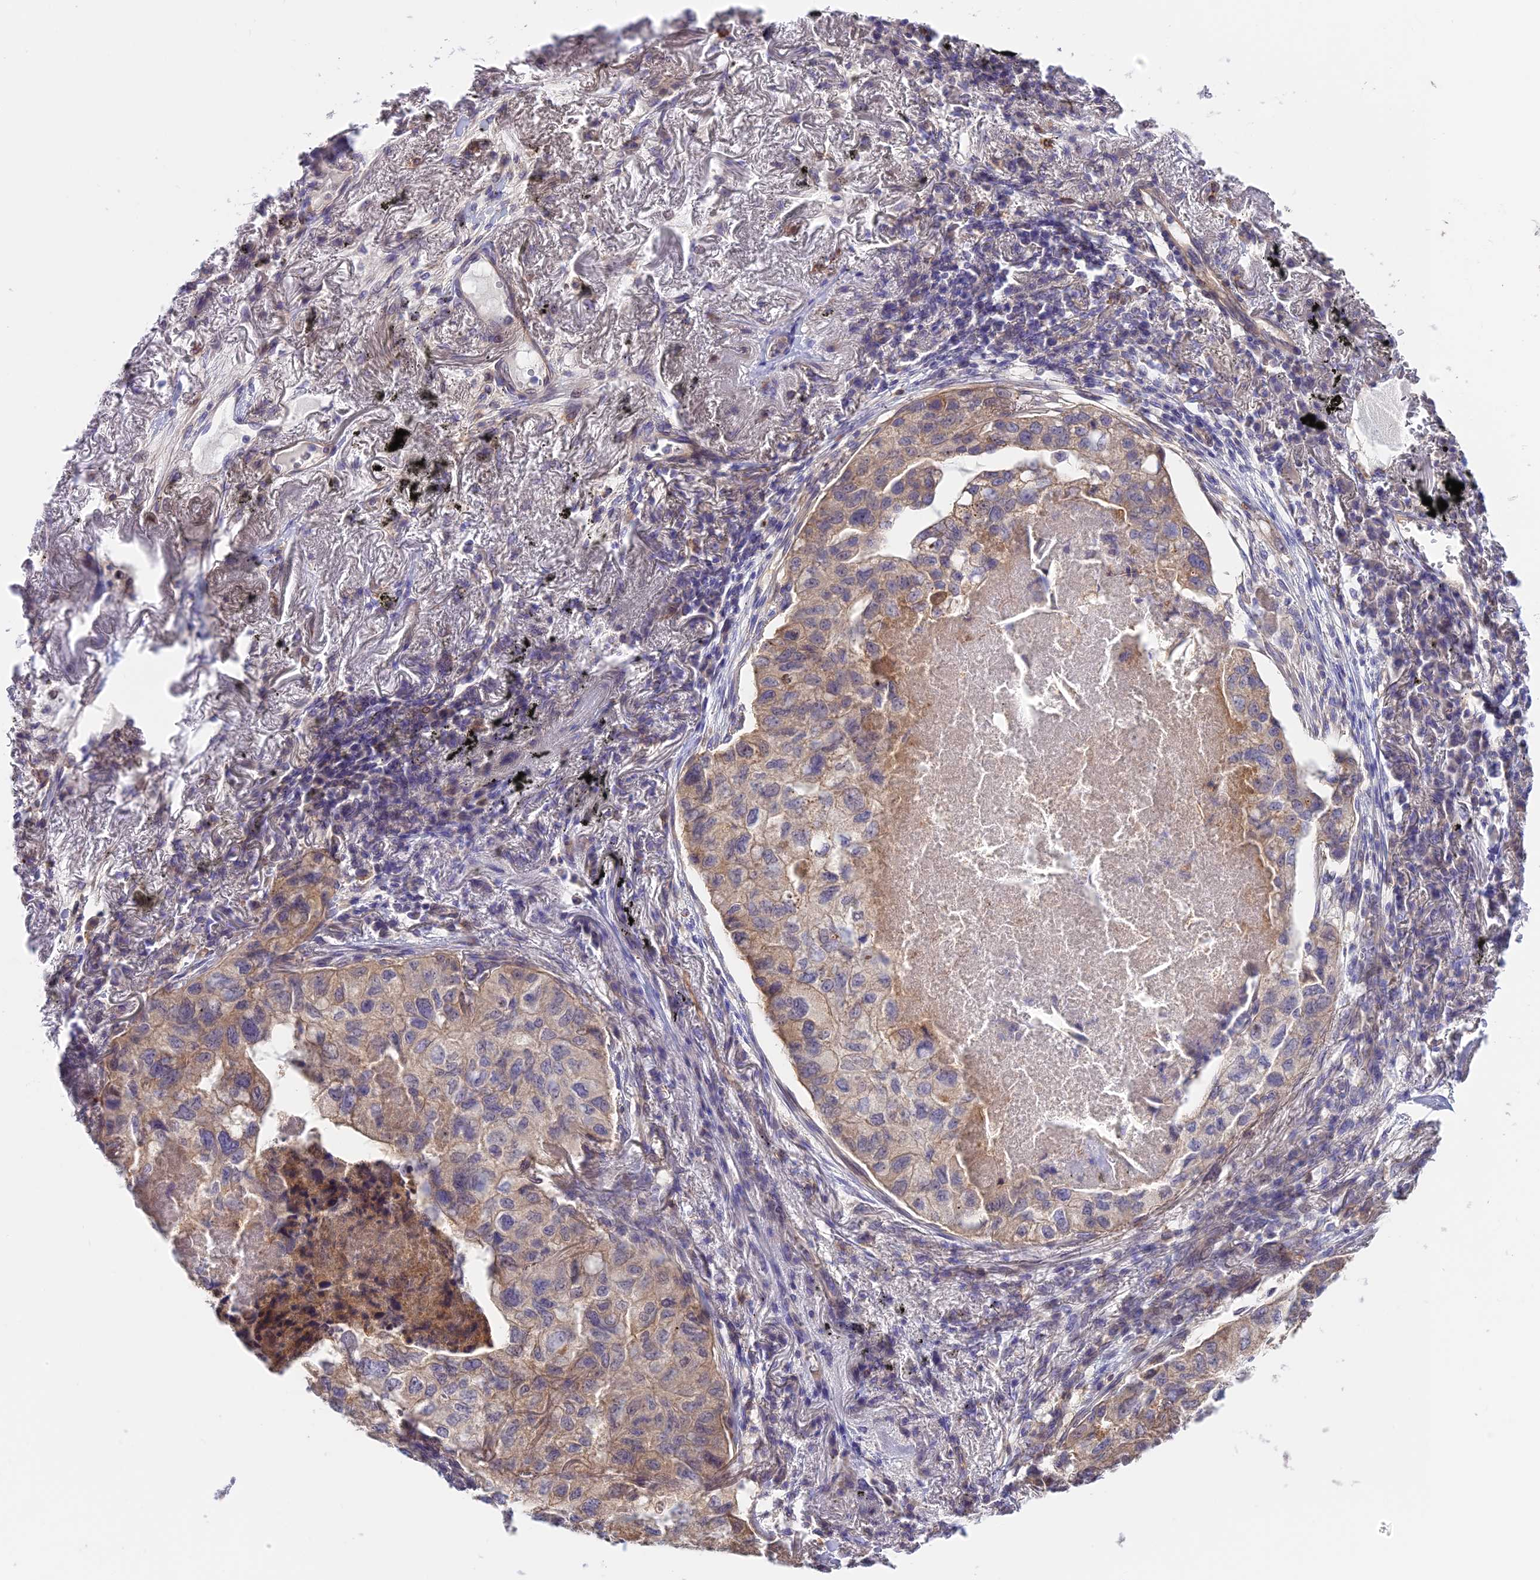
{"staining": {"intensity": "weak", "quantity": "25%-75%", "location": "cytoplasmic/membranous"}, "tissue": "lung cancer", "cell_type": "Tumor cells", "image_type": "cancer", "snomed": [{"axis": "morphology", "description": "Adenocarcinoma, NOS"}, {"axis": "topography", "description": "Lung"}], "caption": "IHC image of neoplastic tissue: human lung cancer stained using immunohistochemistry exhibits low levels of weak protein expression localized specifically in the cytoplasmic/membranous of tumor cells, appearing as a cytoplasmic/membranous brown color.", "gene": "TRIM43B", "patient": {"sex": "male", "age": 65}}